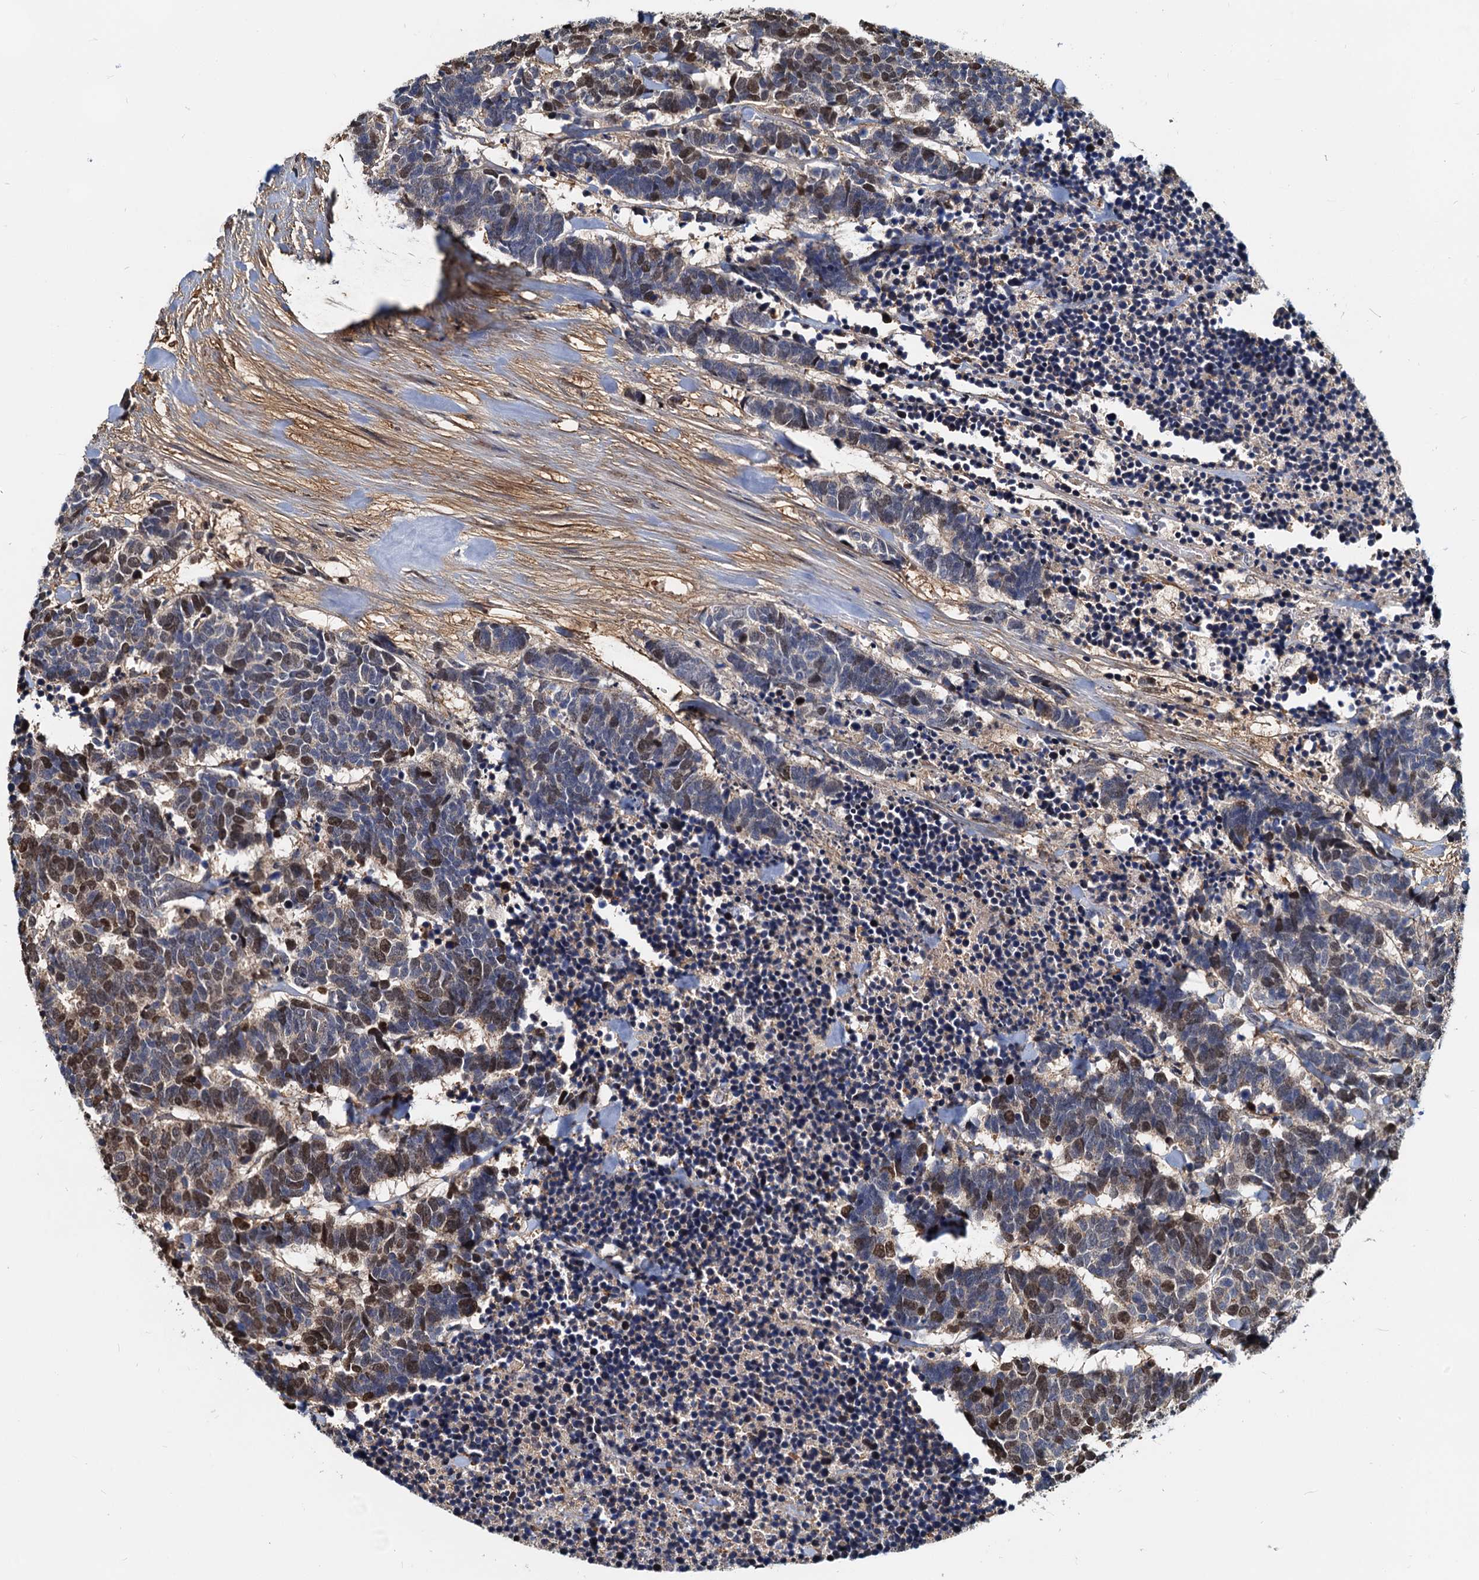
{"staining": {"intensity": "moderate", "quantity": "25%-75%", "location": "nuclear"}, "tissue": "carcinoid", "cell_type": "Tumor cells", "image_type": "cancer", "snomed": [{"axis": "morphology", "description": "Carcinoma, NOS"}, {"axis": "morphology", "description": "Carcinoid, malignant, NOS"}, {"axis": "topography", "description": "Urinary bladder"}], "caption": "DAB (3,3'-diaminobenzidine) immunohistochemical staining of human malignant carcinoid exhibits moderate nuclear protein staining in approximately 25%-75% of tumor cells.", "gene": "PTGES3", "patient": {"sex": "male", "age": 57}}